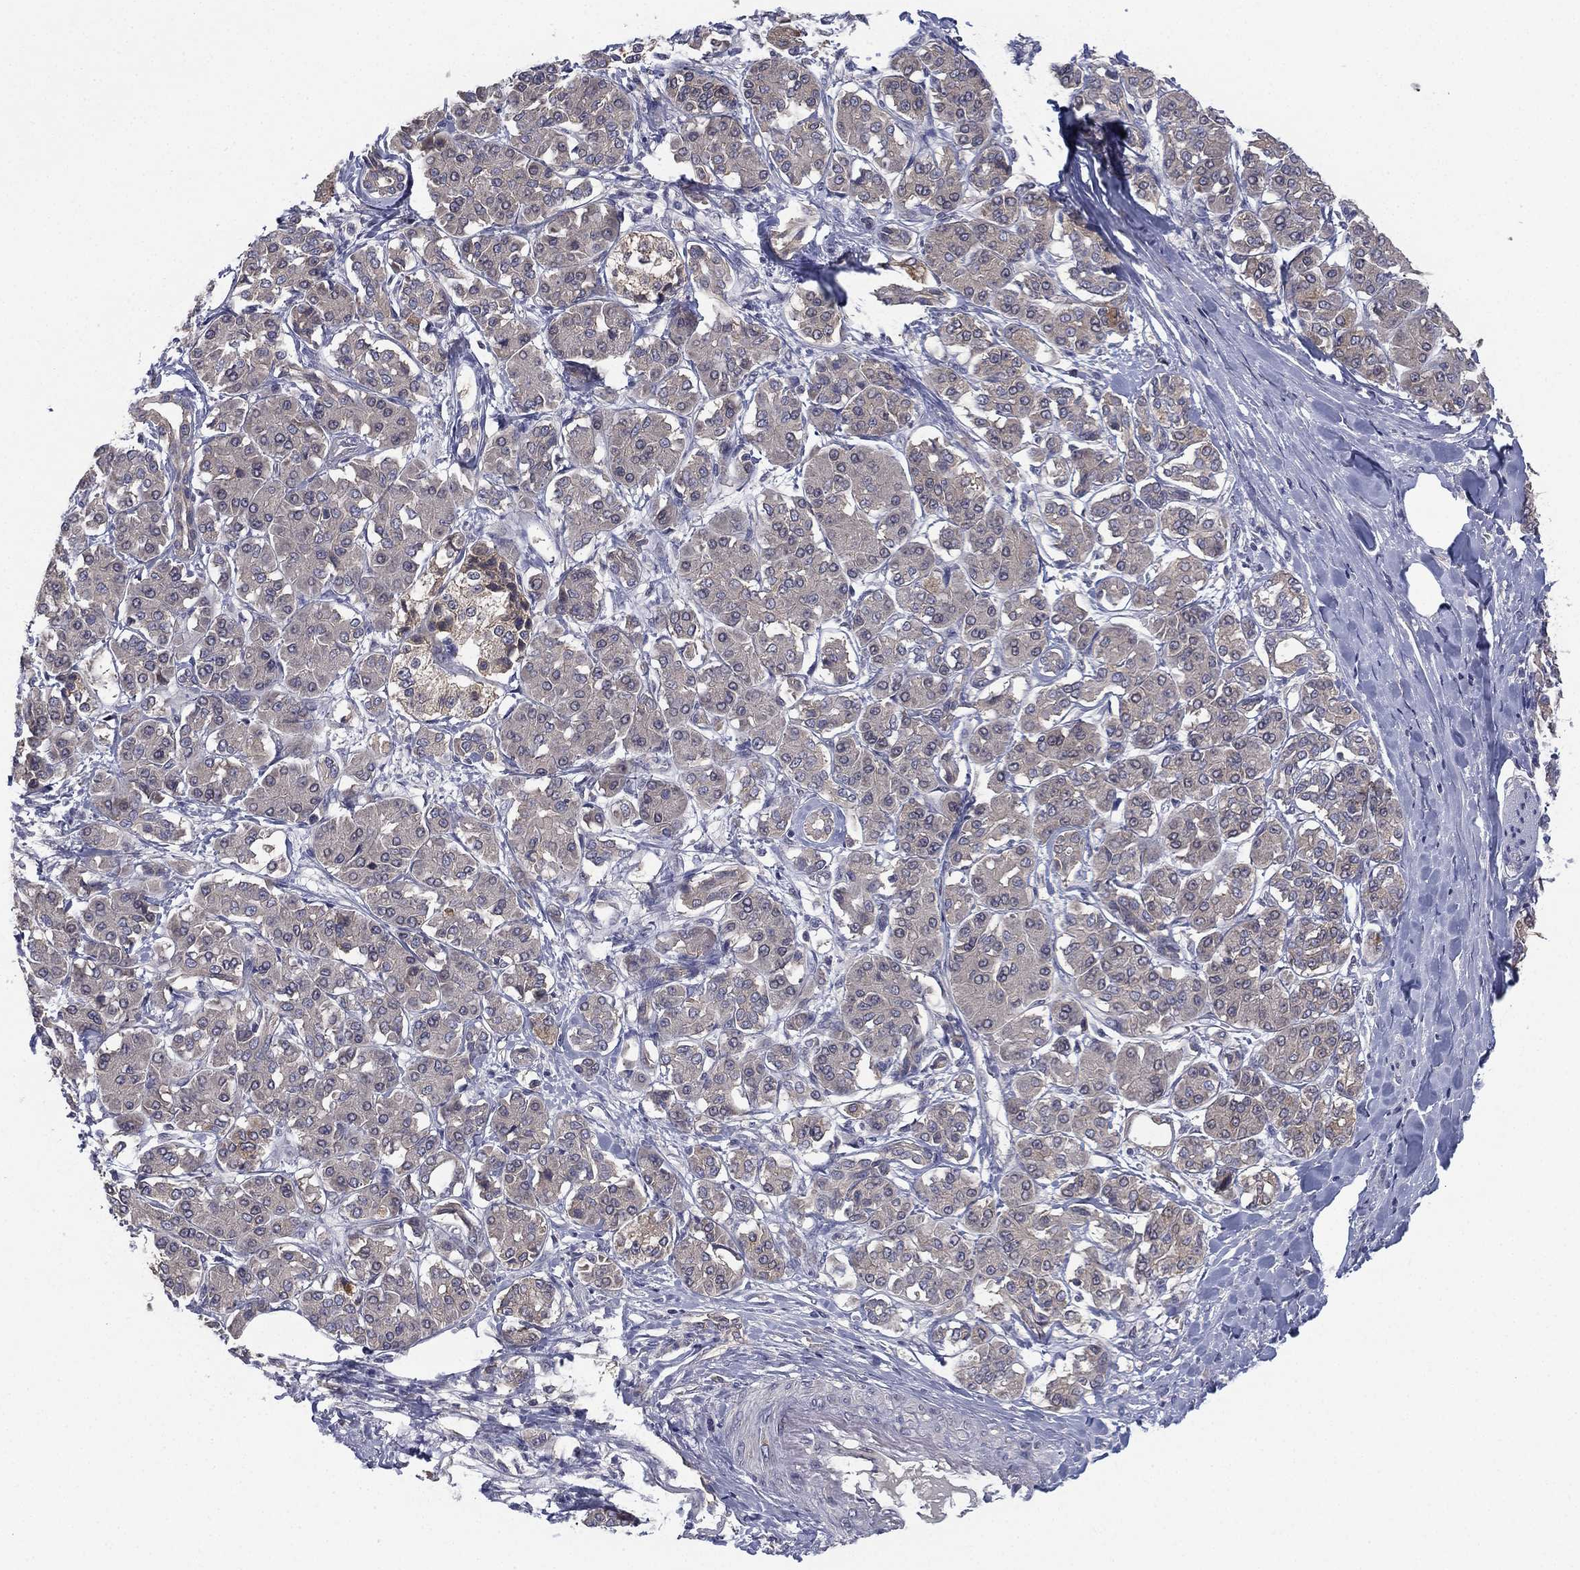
{"staining": {"intensity": "negative", "quantity": "none", "location": "none"}, "tissue": "pancreatic cancer", "cell_type": "Tumor cells", "image_type": "cancer", "snomed": [{"axis": "morphology", "description": "Adenocarcinoma, NOS"}, {"axis": "topography", "description": "Pancreas"}], "caption": "This is a micrograph of immunohistochemistry (IHC) staining of pancreatic cancer (adenocarcinoma), which shows no positivity in tumor cells.", "gene": "MPP7", "patient": {"sex": "female", "age": 56}}